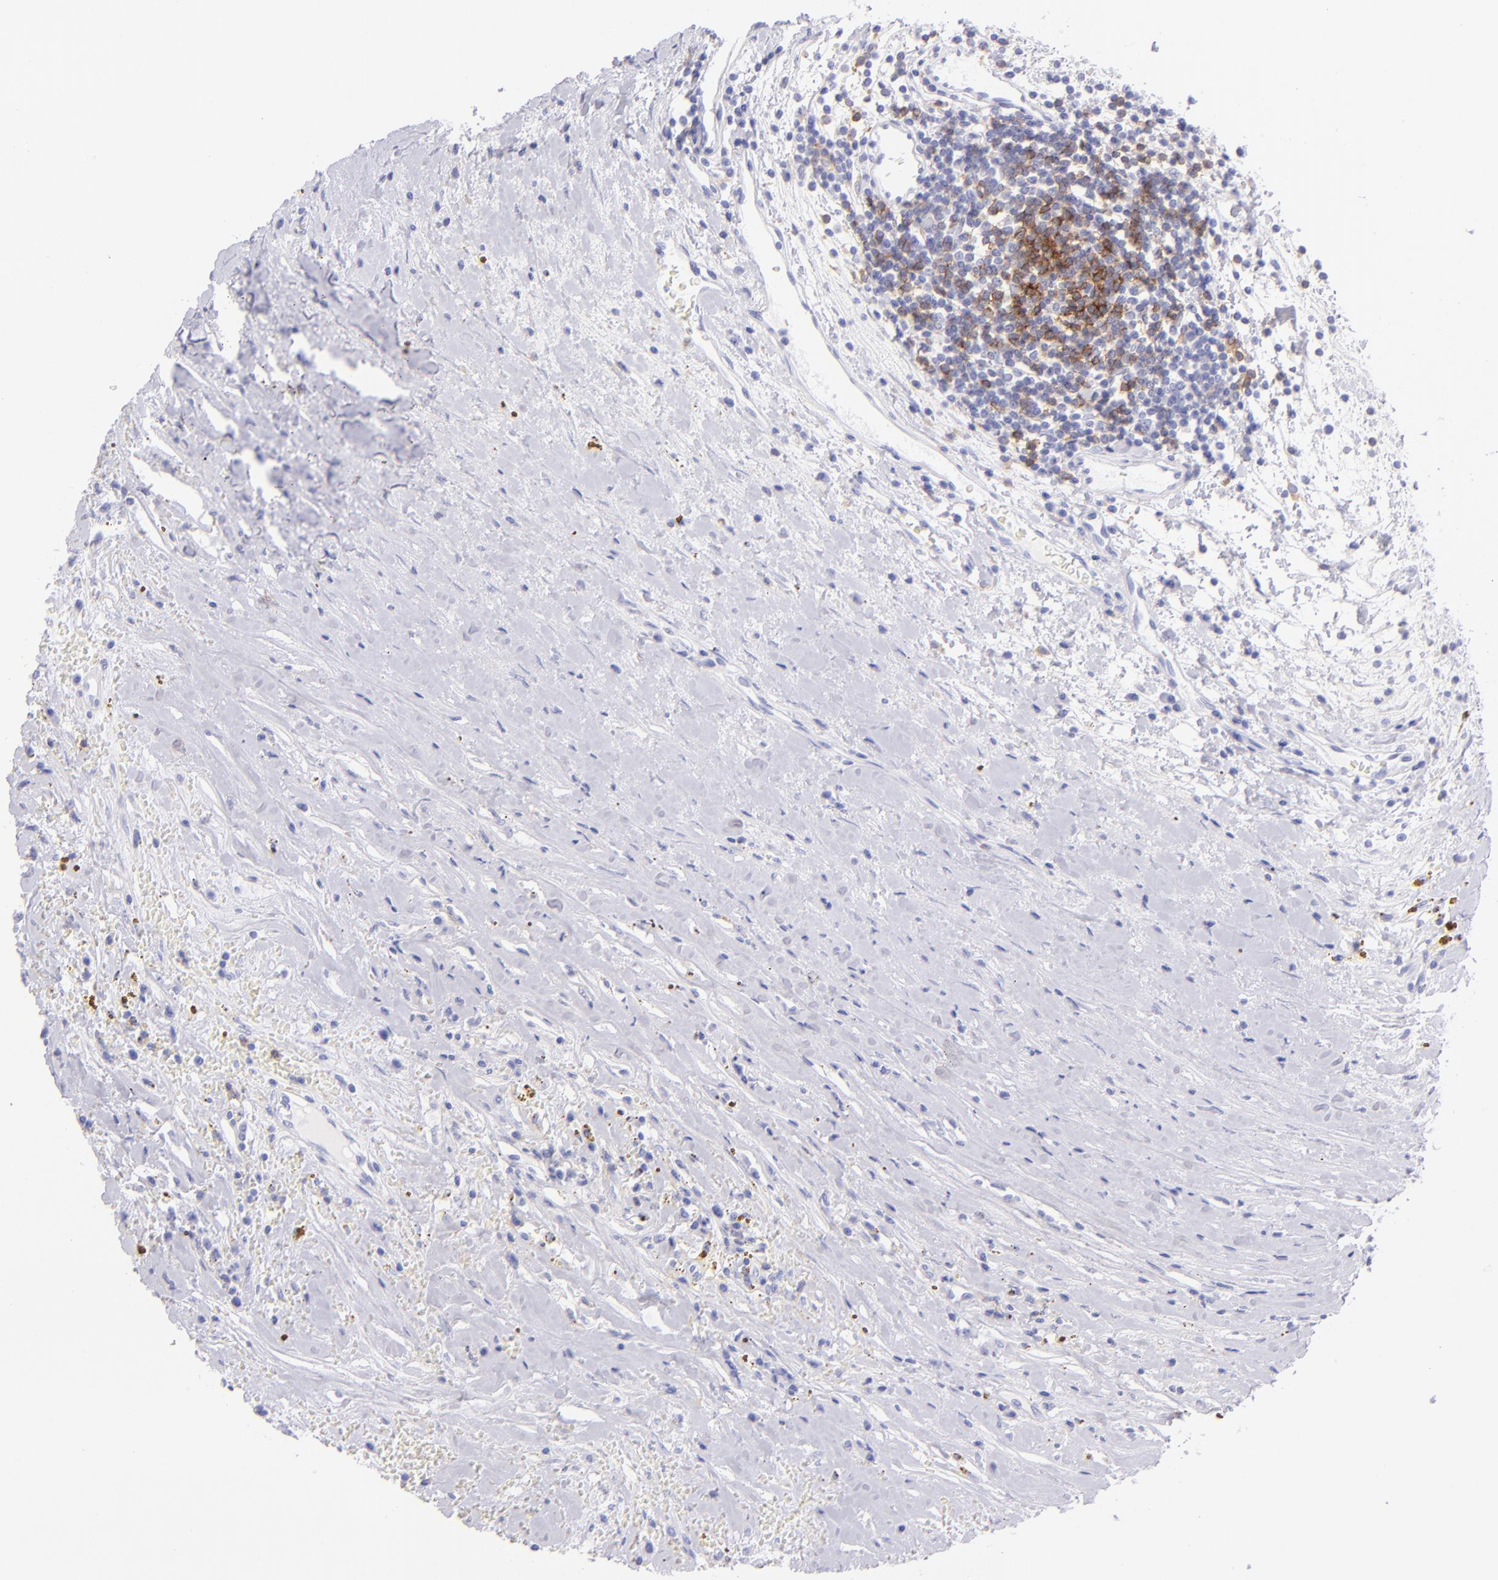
{"staining": {"intensity": "moderate", "quantity": "<25%", "location": "cytoplasmic/membranous"}, "tissue": "renal cancer", "cell_type": "Tumor cells", "image_type": "cancer", "snomed": [{"axis": "morphology", "description": "Adenocarcinoma, NOS"}, {"axis": "topography", "description": "Kidney"}], "caption": "About <25% of tumor cells in human adenocarcinoma (renal) exhibit moderate cytoplasmic/membranous protein staining as visualized by brown immunohistochemical staining.", "gene": "CD72", "patient": {"sex": "male", "age": 82}}